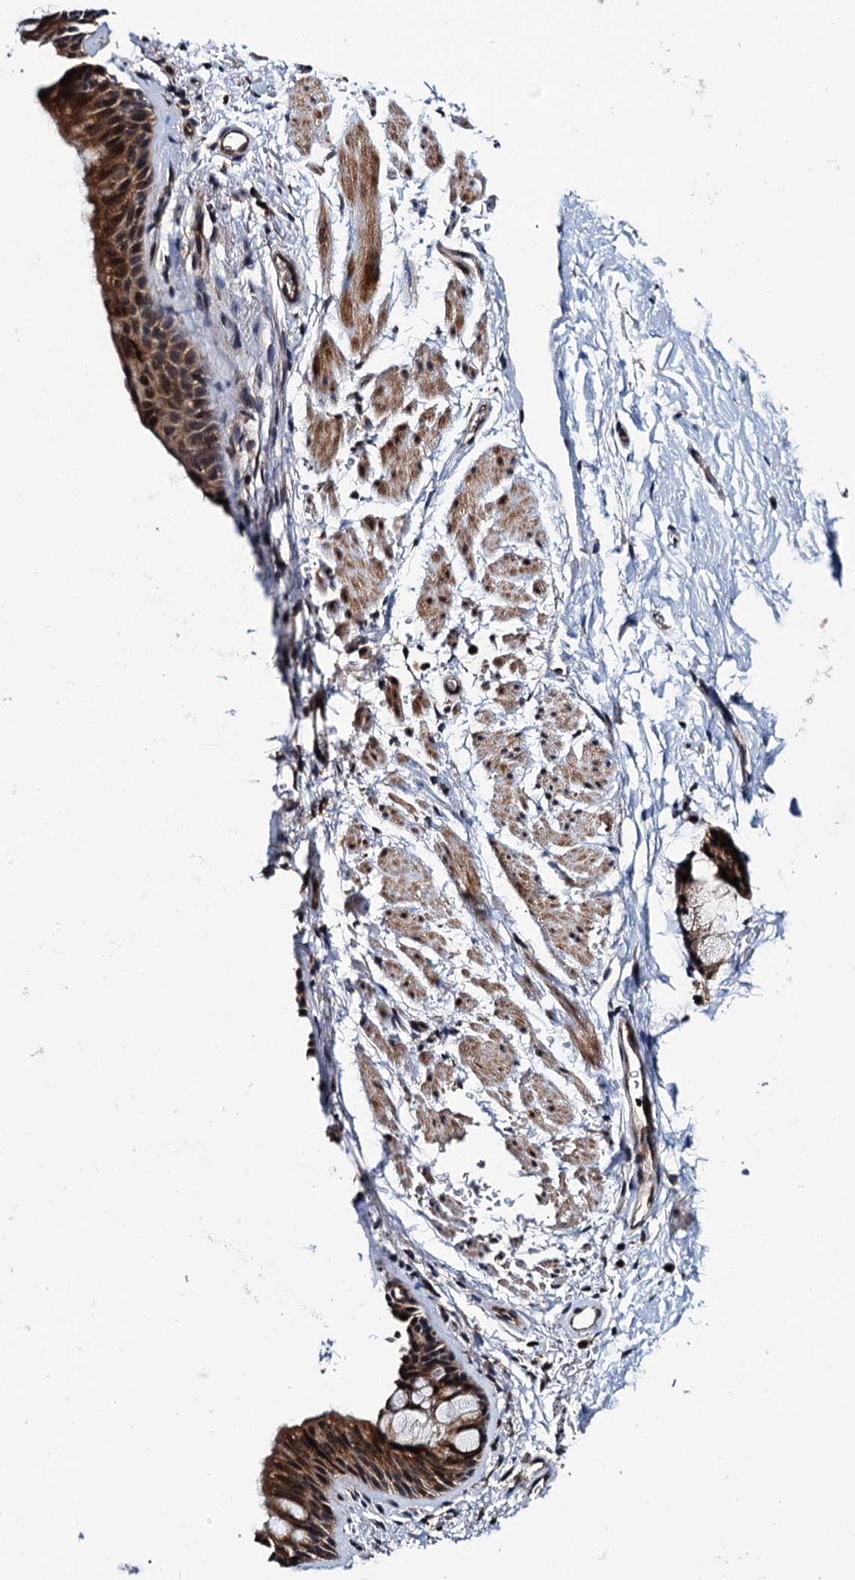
{"staining": {"intensity": "moderate", "quantity": ">75%", "location": "cytoplasmic/membranous"}, "tissue": "bronchus", "cell_type": "Respiratory epithelial cells", "image_type": "normal", "snomed": [{"axis": "morphology", "description": "Normal tissue, NOS"}, {"axis": "topography", "description": "Cartilage tissue"}, {"axis": "topography", "description": "Bronchus"}], "caption": "Immunohistochemistry (IHC) photomicrograph of normal bronchus stained for a protein (brown), which shows medium levels of moderate cytoplasmic/membranous staining in about >75% of respiratory epithelial cells.", "gene": "NAA16", "patient": {"sex": "female", "age": 53}}